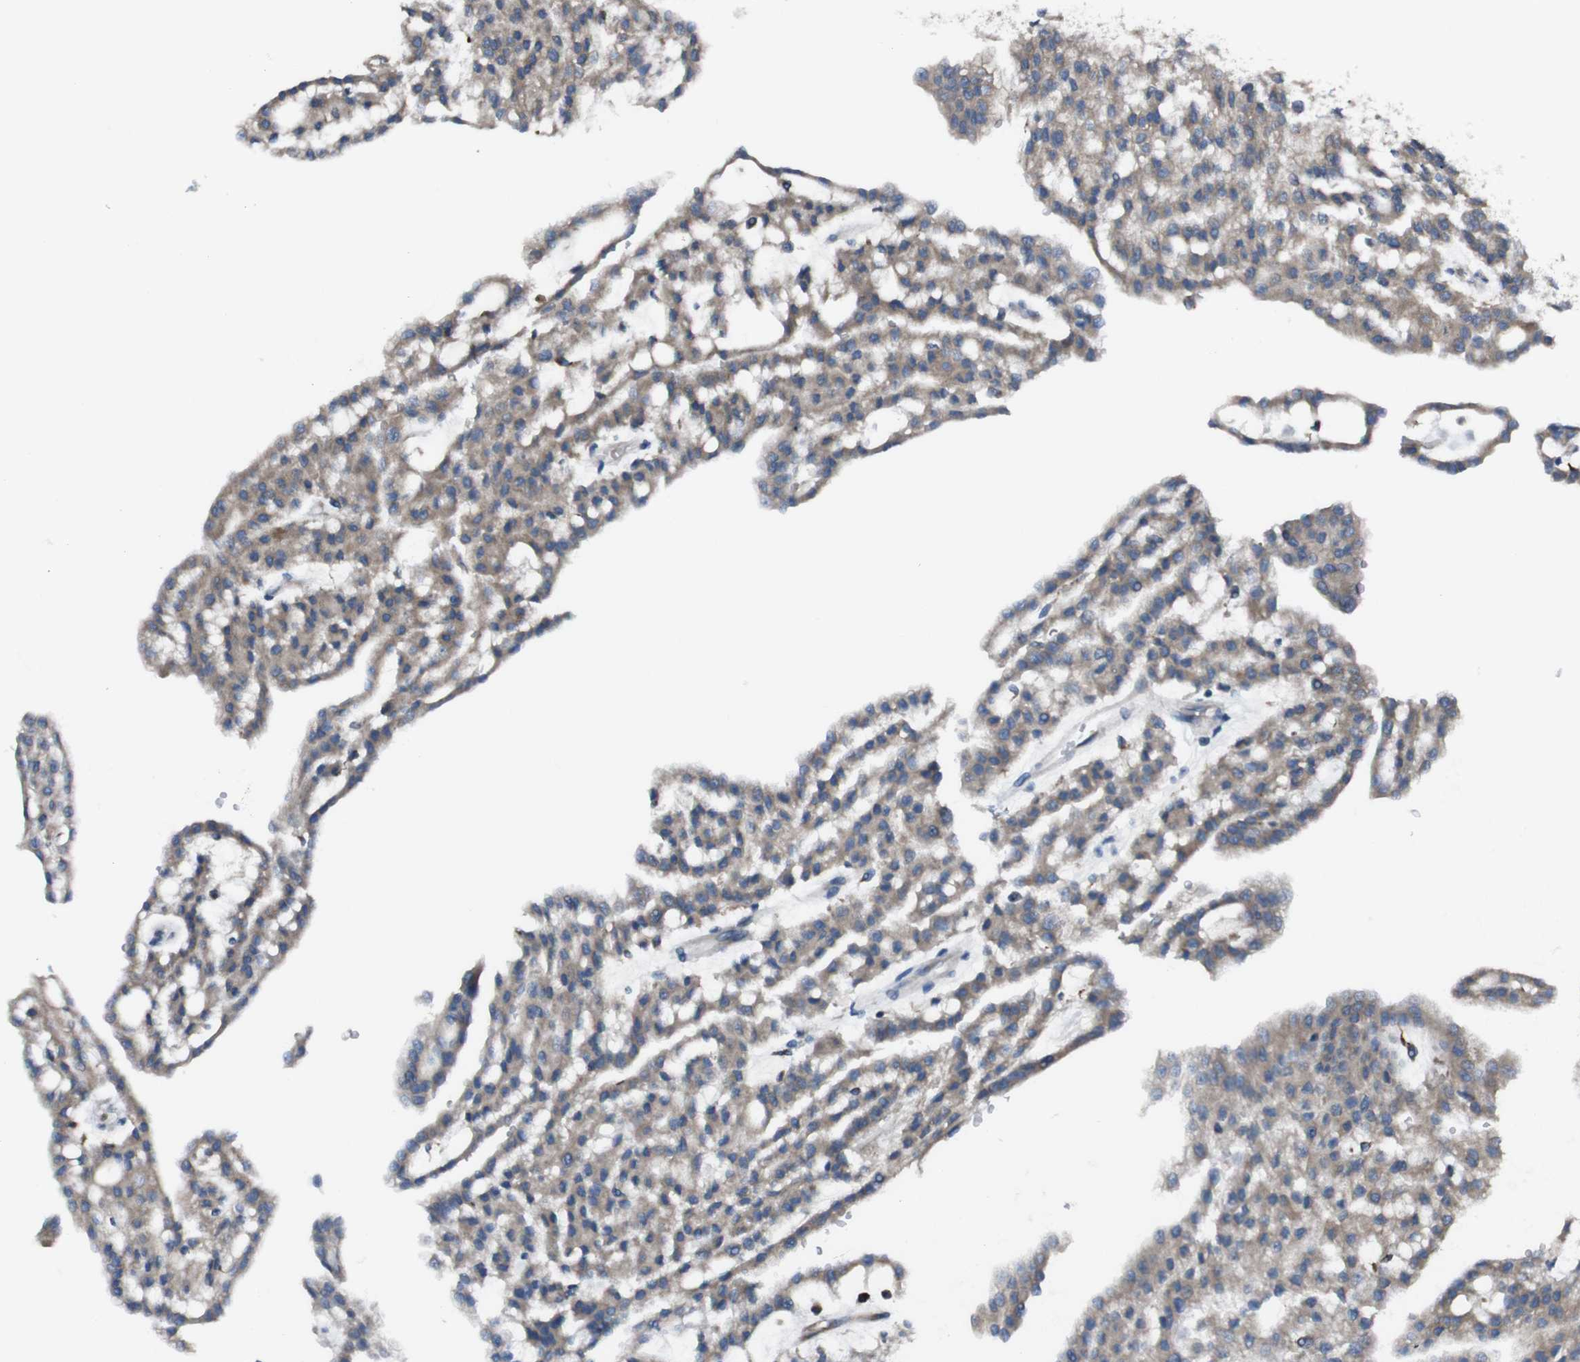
{"staining": {"intensity": "weak", "quantity": ">75%", "location": "cytoplasmic/membranous"}, "tissue": "renal cancer", "cell_type": "Tumor cells", "image_type": "cancer", "snomed": [{"axis": "morphology", "description": "Adenocarcinoma, NOS"}, {"axis": "topography", "description": "Kidney"}], "caption": "A high-resolution histopathology image shows immunohistochemistry (IHC) staining of adenocarcinoma (renal), which demonstrates weak cytoplasmic/membranous staining in about >75% of tumor cells.", "gene": "CDH22", "patient": {"sex": "male", "age": 63}}